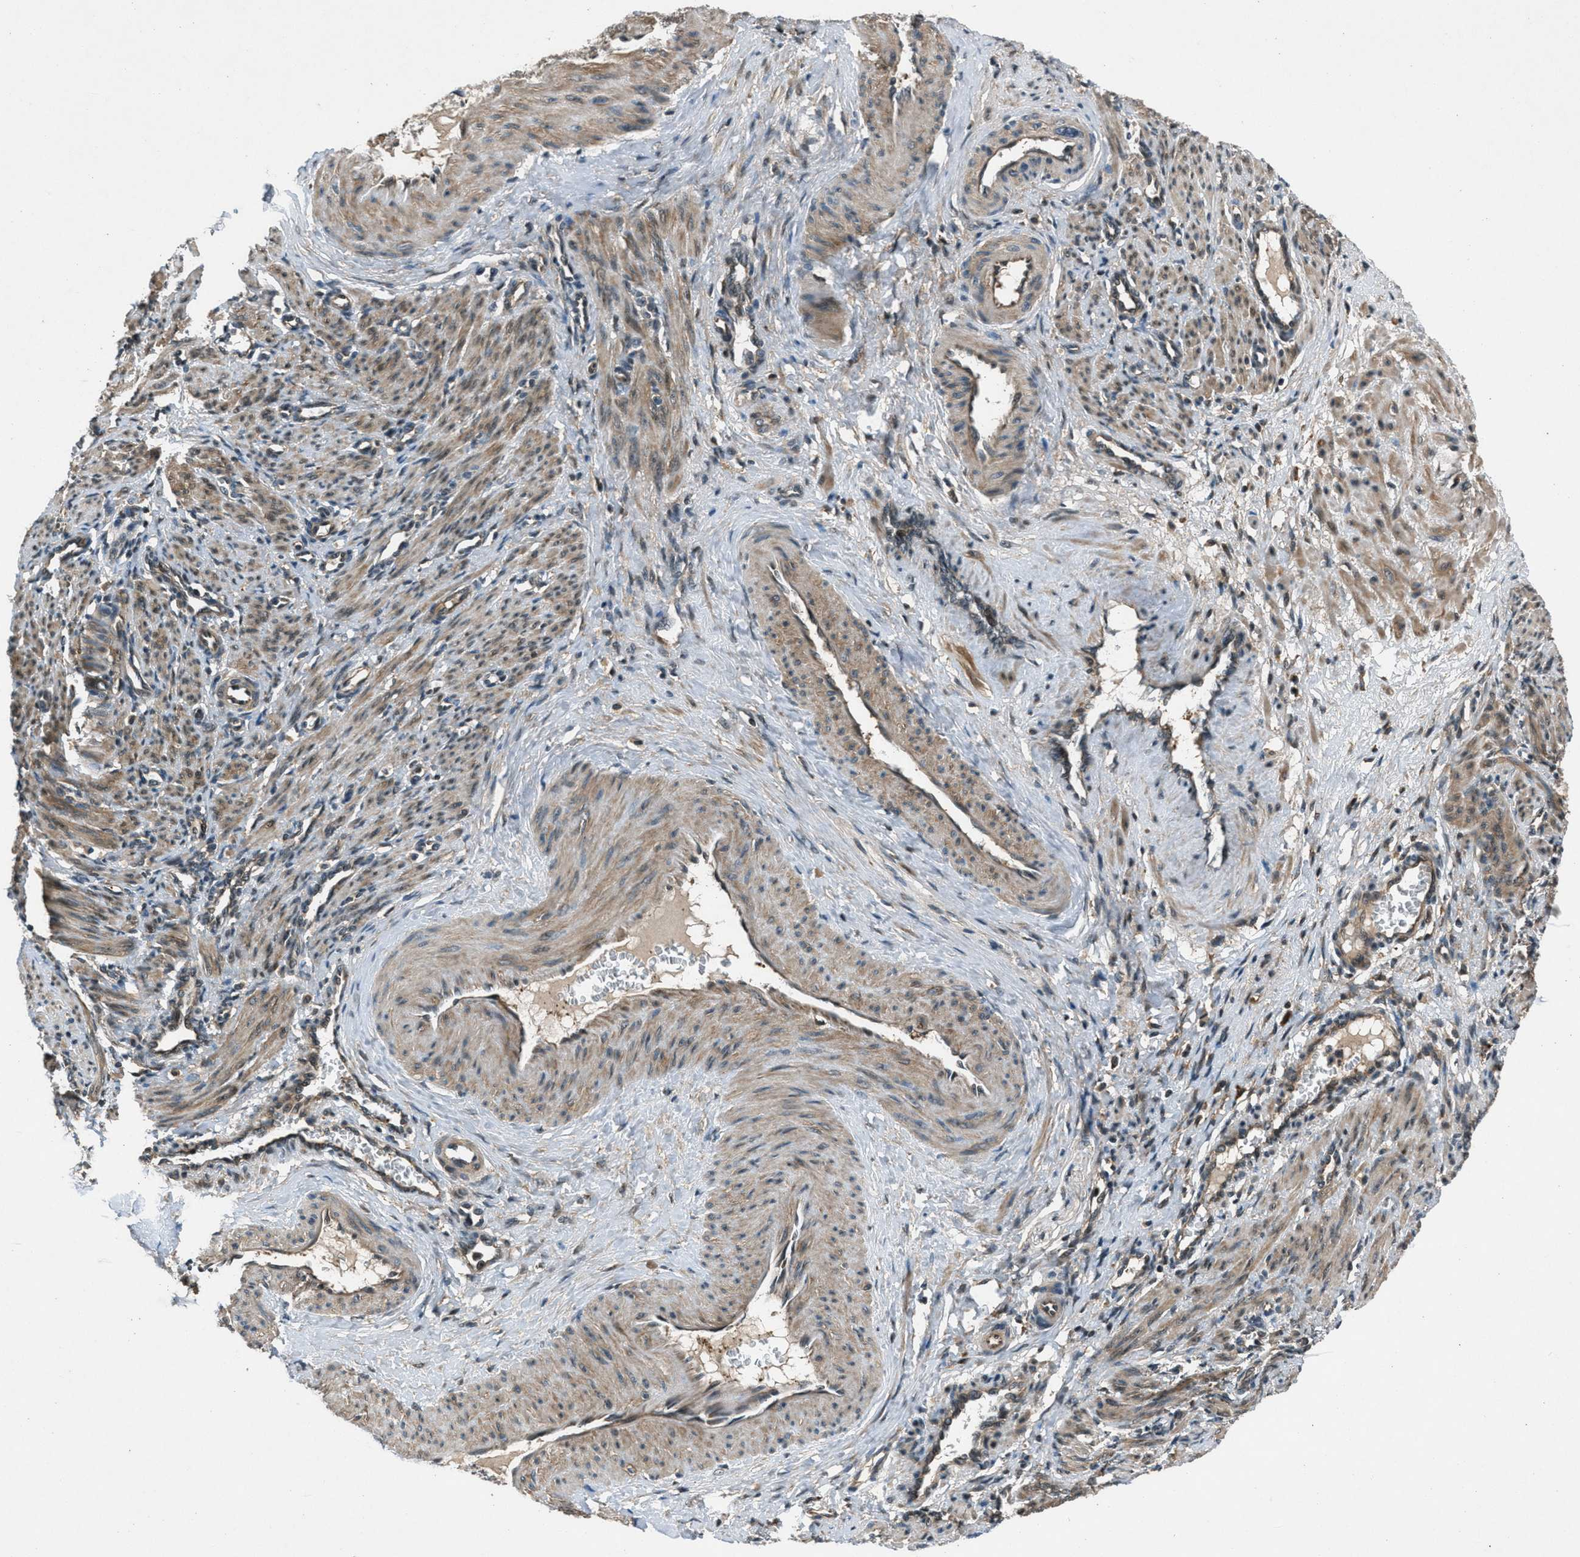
{"staining": {"intensity": "moderate", "quantity": ">75%", "location": "cytoplasmic/membranous"}, "tissue": "smooth muscle", "cell_type": "Smooth muscle cells", "image_type": "normal", "snomed": [{"axis": "morphology", "description": "Normal tissue, NOS"}, {"axis": "topography", "description": "Endometrium"}], "caption": "This is an image of IHC staining of normal smooth muscle, which shows moderate staining in the cytoplasmic/membranous of smooth muscle cells.", "gene": "EPSTI1", "patient": {"sex": "female", "age": 33}}